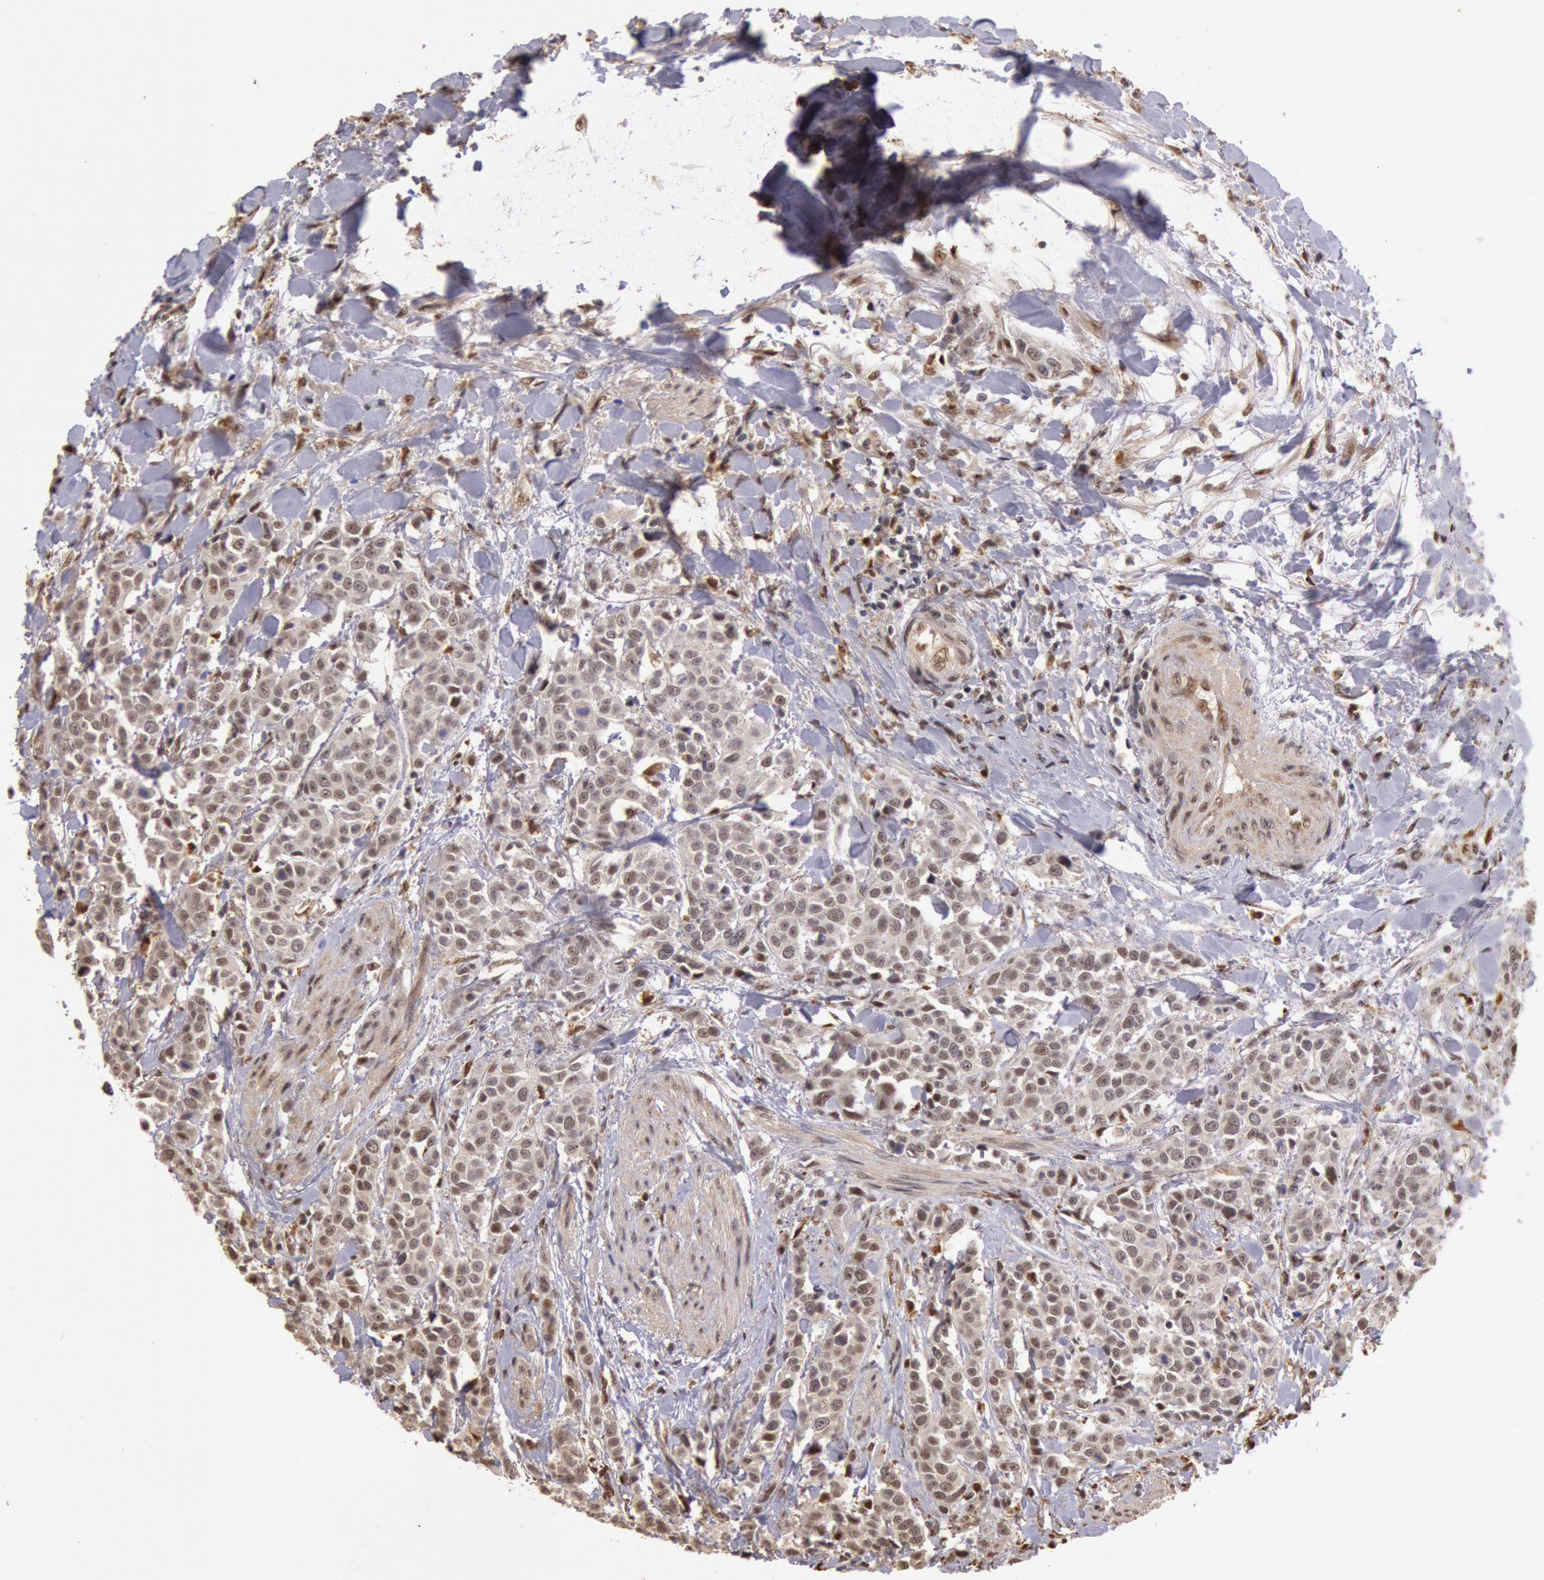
{"staining": {"intensity": "weak", "quantity": "25%-75%", "location": "nuclear"}, "tissue": "urothelial cancer", "cell_type": "Tumor cells", "image_type": "cancer", "snomed": [{"axis": "morphology", "description": "Urothelial carcinoma, High grade"}, {"axis": "topography", "description": "Urinary bladder"}], "caption": "High-grade urothelial carcinoma stained for a protein (brown) displays weak nuclear positive positivity in about 25%-75% of tumor cells.", "gene": "LIG4", "patient": {"sex": "male", "age": 56}}